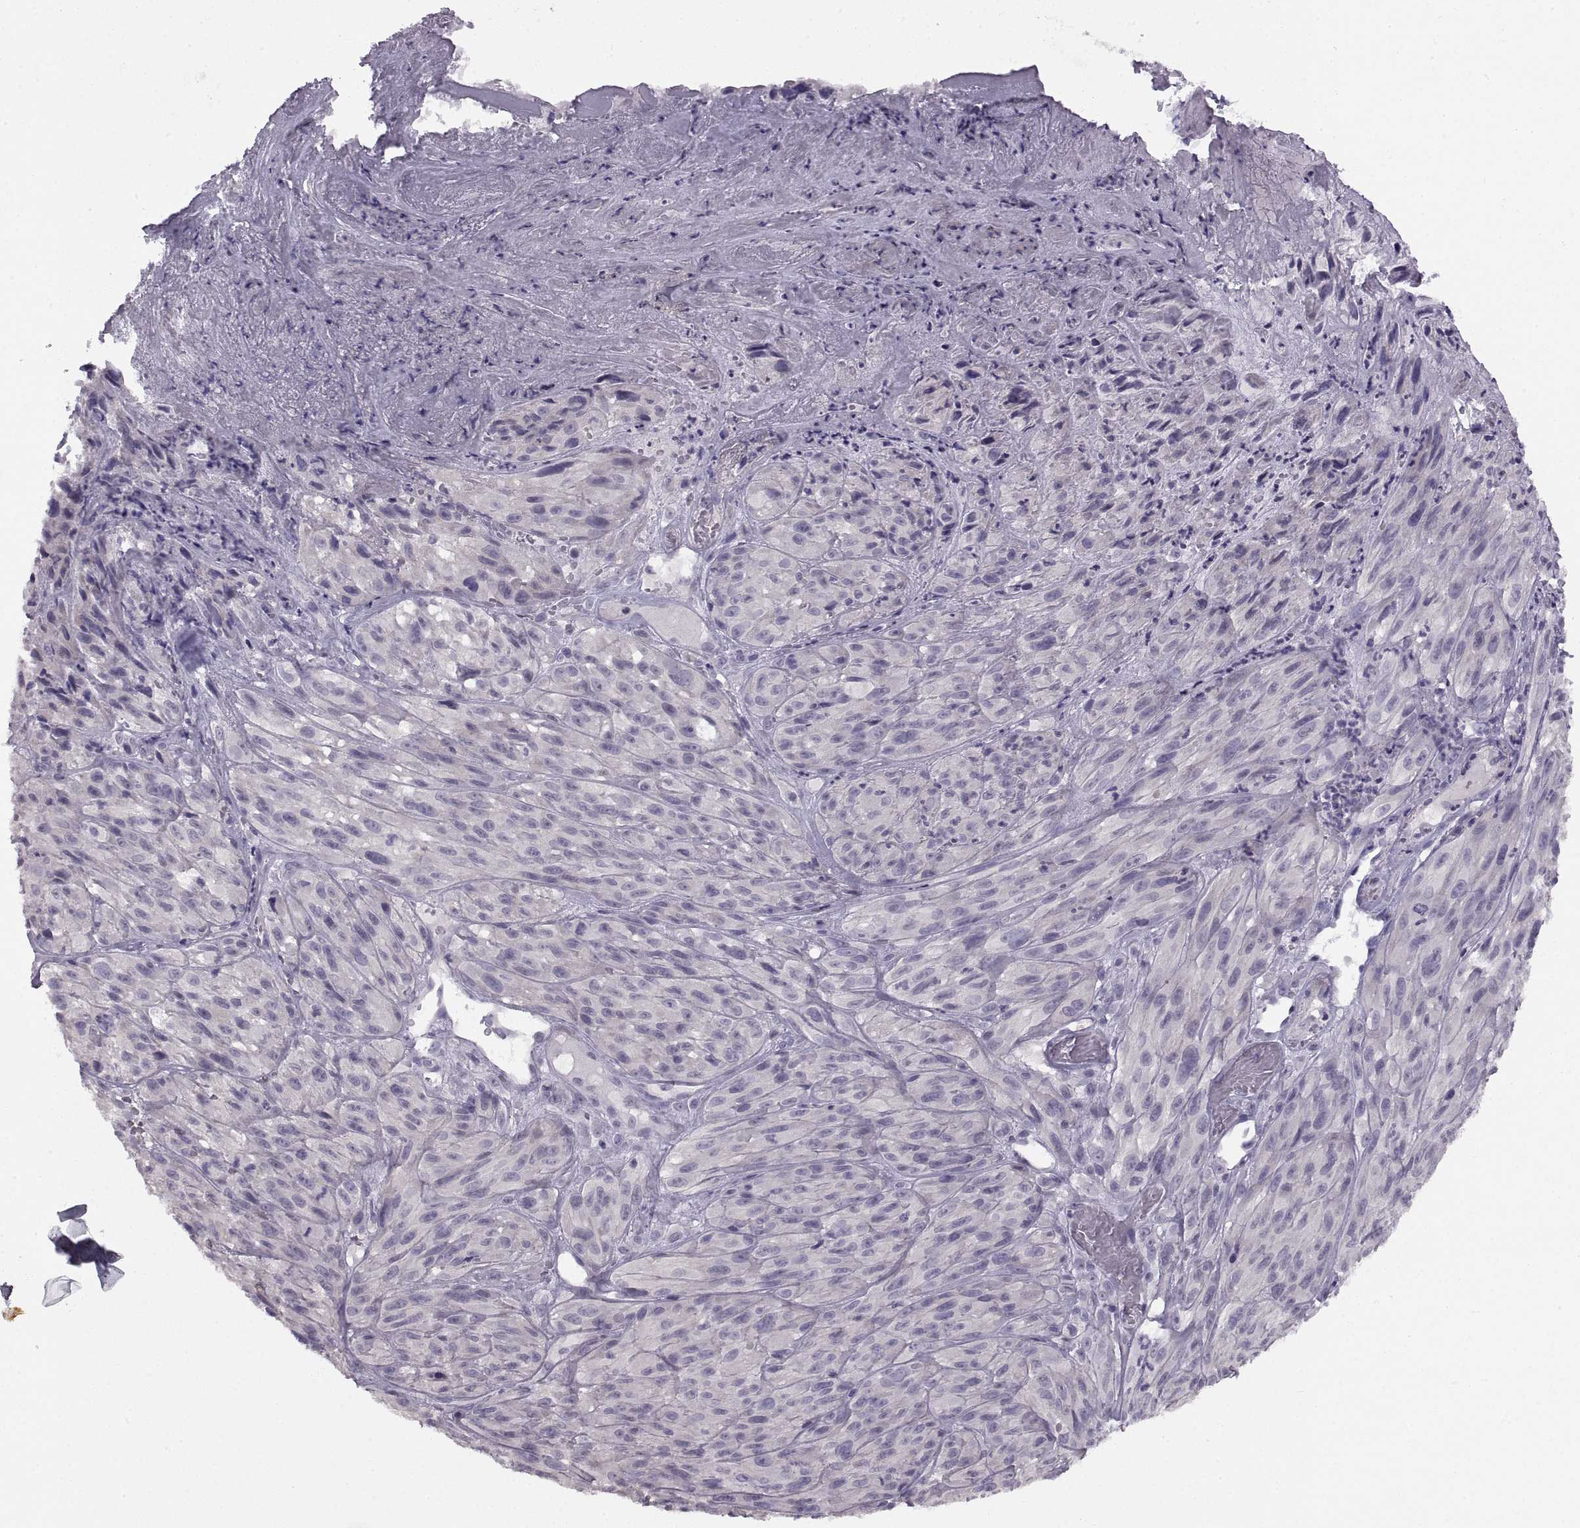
{"staining": {"intensity": "negative", "quantity": "none", "location": "none"}, "tissue": "melanoma", "cell_type": "Tumor cells", "image_type": "cancer", "snomed": [{"axis": "morphology", "description": "Malignant melanoma, NOS"}, {"axis": "topography", "description": "Skin"}], "caption": "DAB immunohistochemical staining of human melanoma displays no significant positivity in tumor cells.", "gene": "BSPH1", "patient": {"sex": "male", "age": 51}}